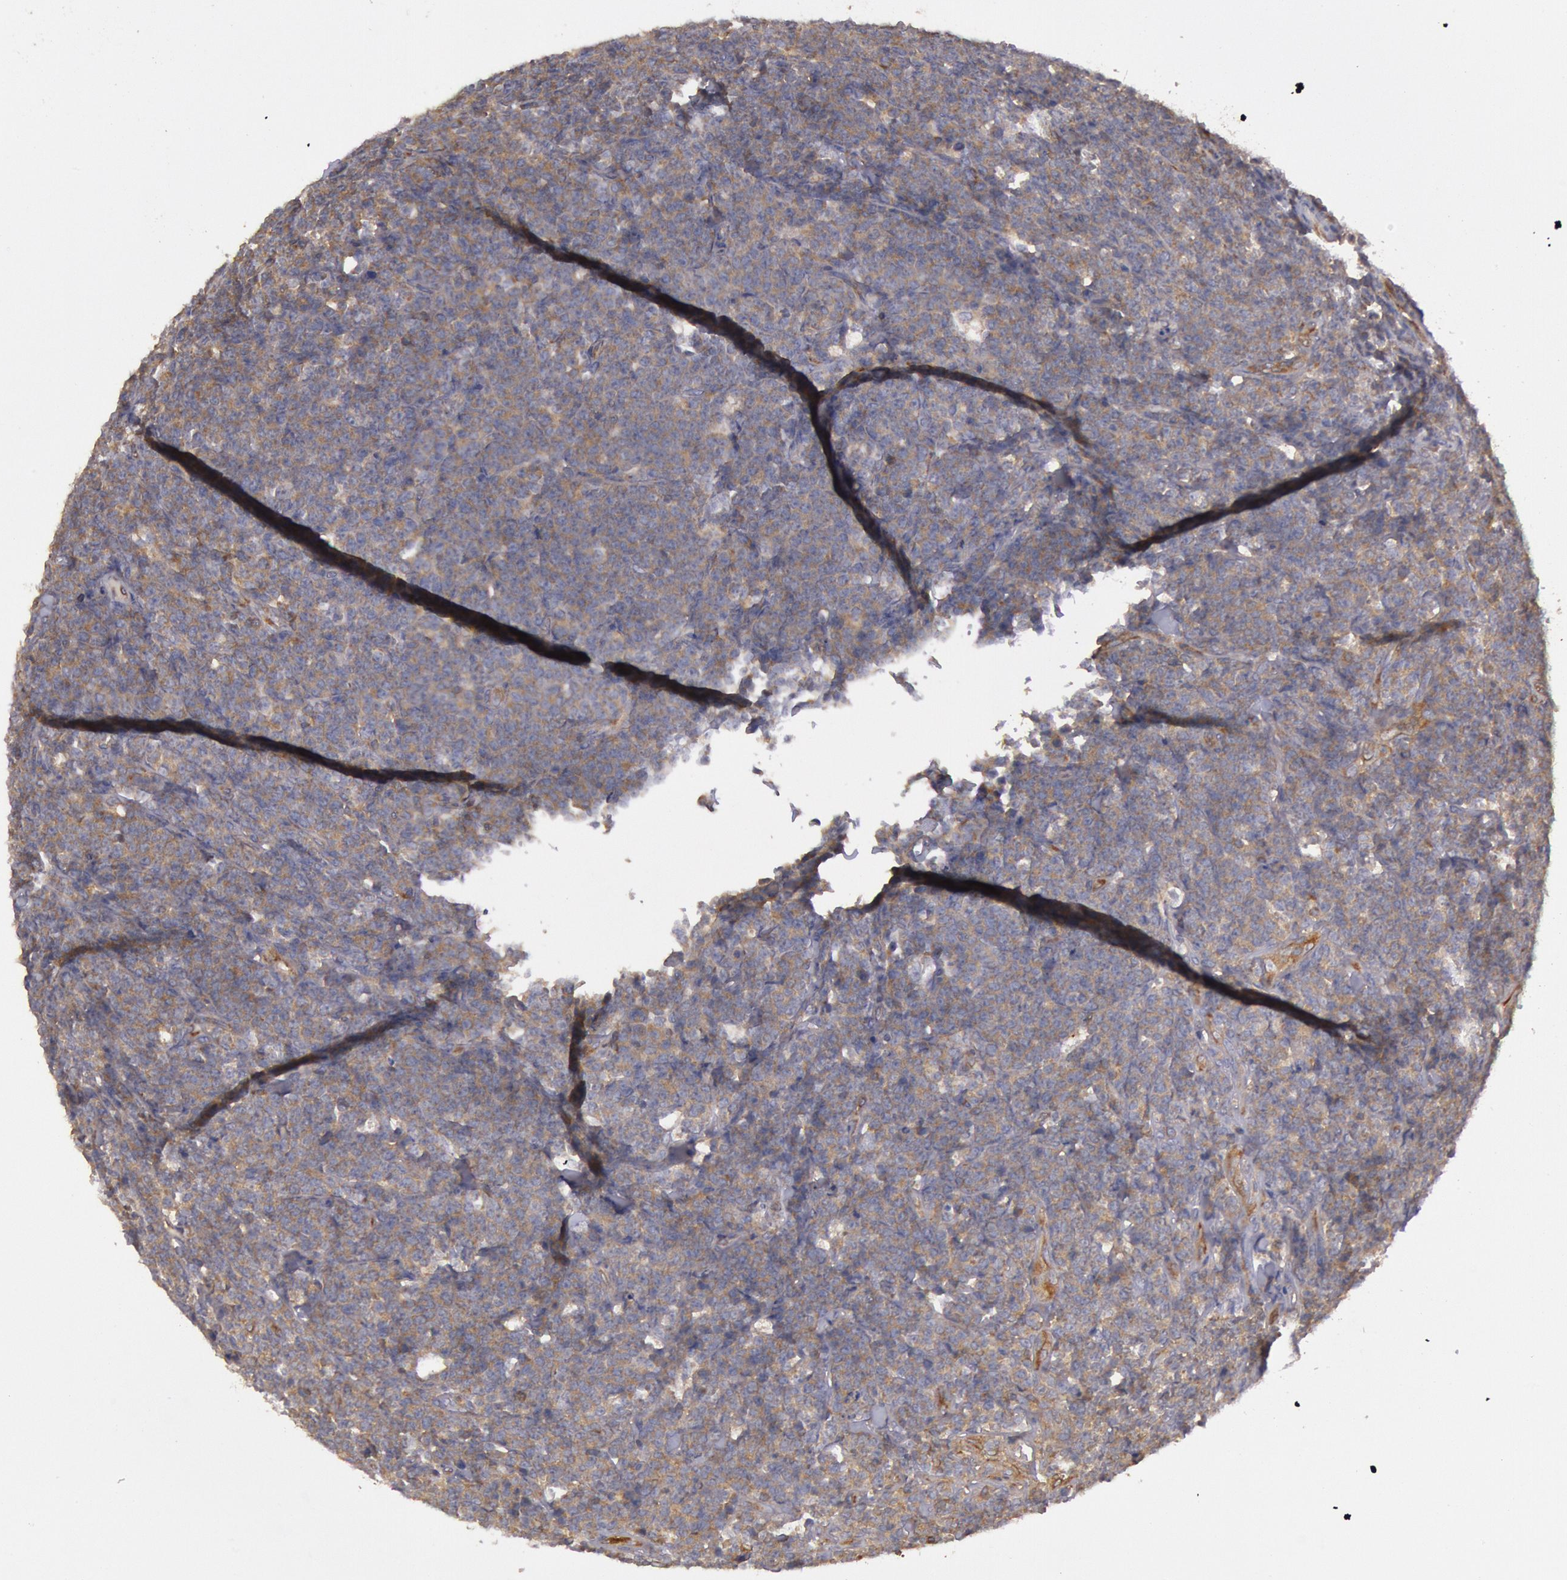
{"staining": {"intensity": "weak", "quantity": "25%-75%", "location": "cytoplasmic/membranous"}, "tissue": "lymphoma", "cell_type": "Tumor cells", "image_type": "cancer", "snomed": [{"axis": "morphology", "description": "Malignant lymphoma, non-Hodgkin's type, High grade"}, {"axis": "topography", "description": "Small intestine"}, {"axis": "topography", "description": "Colon"}], "caption": "Immunohistochemical staining of human high-grade malignant lymphoma, non-Hodgkin's type displays low levels of weak cytoplasmic/membranous staining in approximately 25%-75% of tumor cells.", "gene": "PIK3R1", "patient": {"sex": "male", "age": 8}}